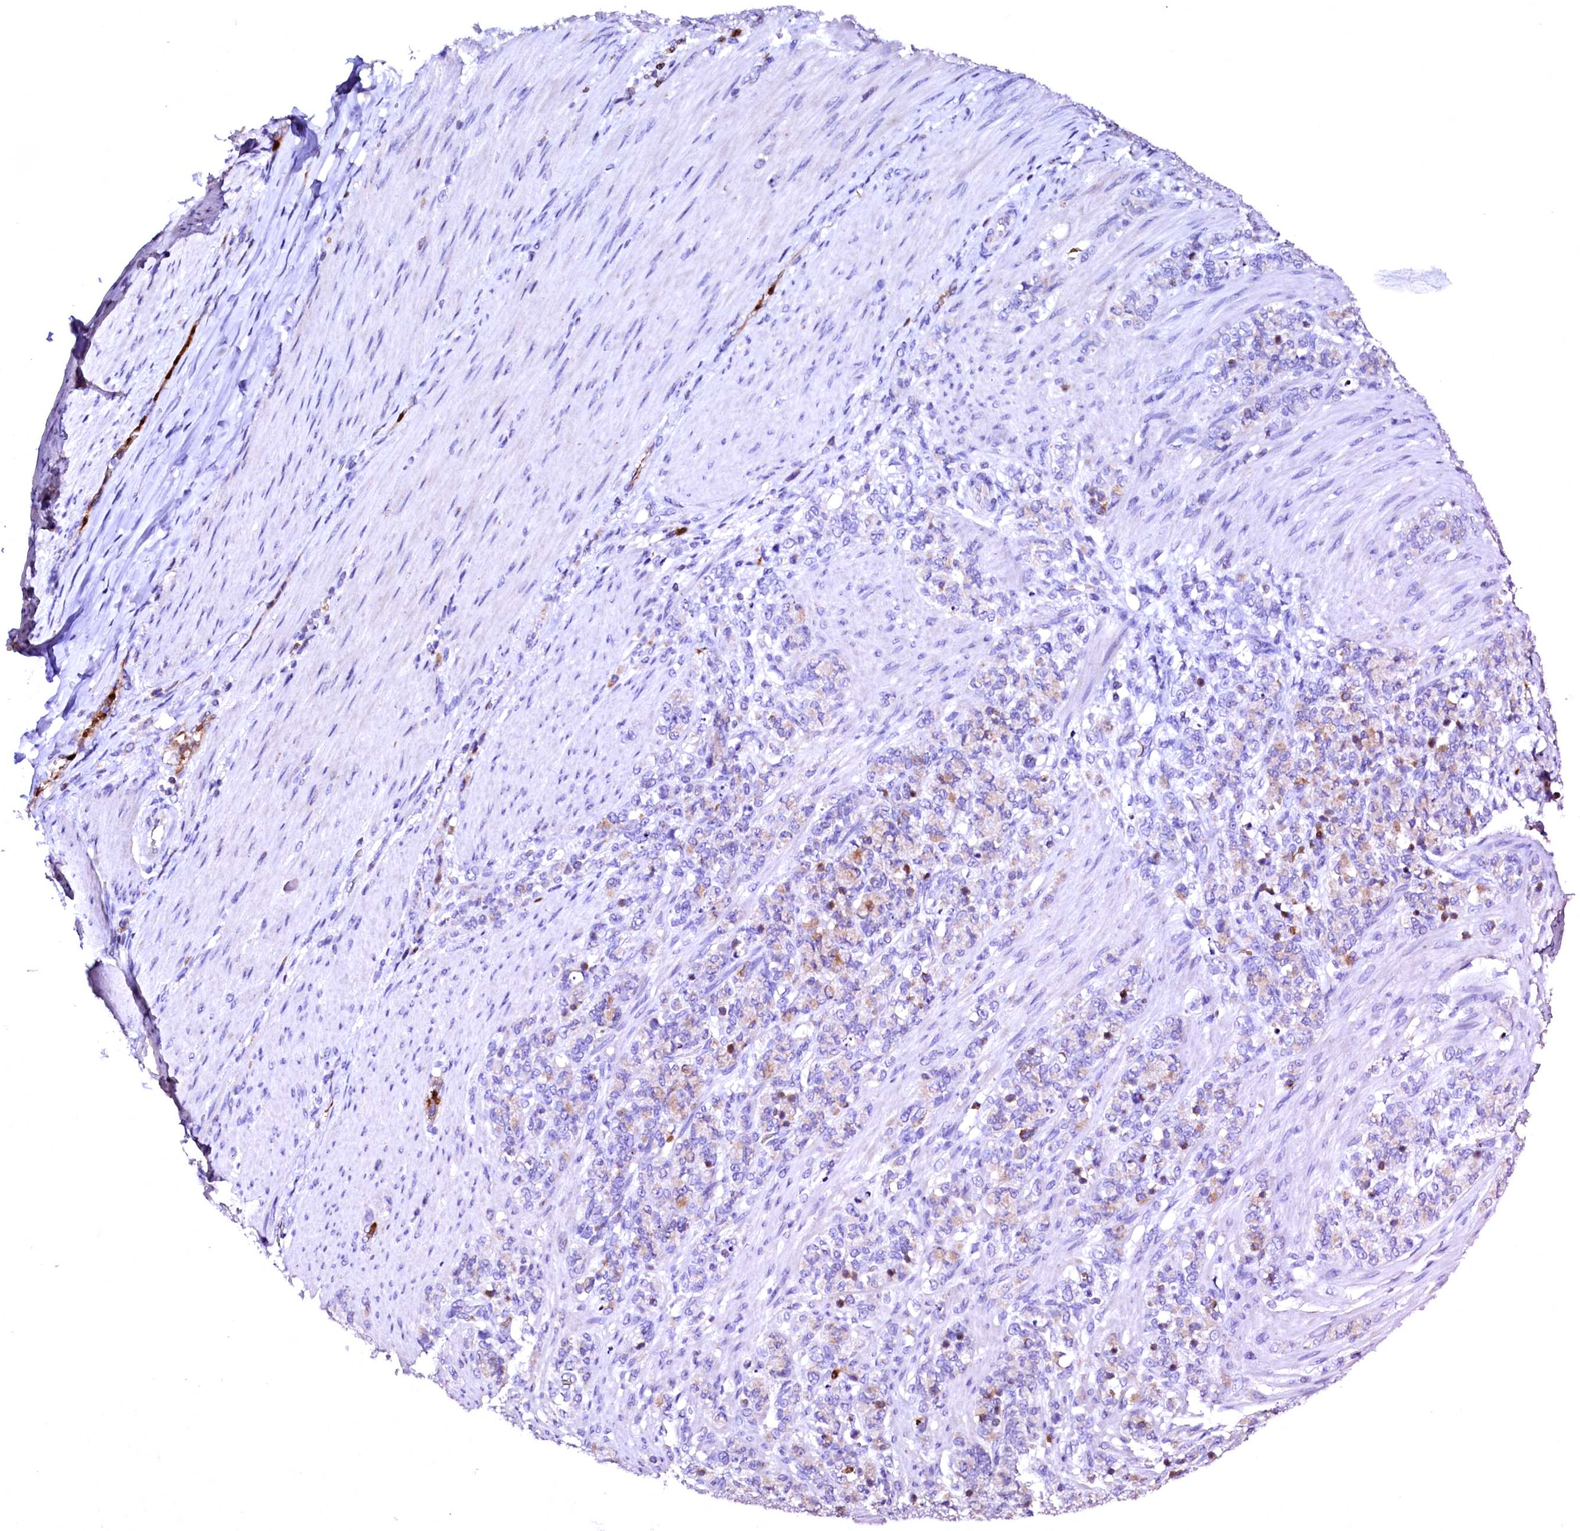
{"staining": {"intensity": "weak", "quantity": "25%-75%", "location": "cytoplasmic/membranous"}, "tissue": "stomach cancer", "cell_type": "Tumor cells", "image_type": "cancer", "snomed": [{"axis": "morphology", "description": "Adenocarcinoma, NOS"}, {"axis": "topography", "description": "Stomach"}], "caption": "IHC of human stomach cancer (adenocarcinoma) reveals low levels of weak cytoplasmic/membranous expression in about 25%-75% of tumor cells.", "gene": "RAB27A", "patient": {"sex": "female", "age": 79}}